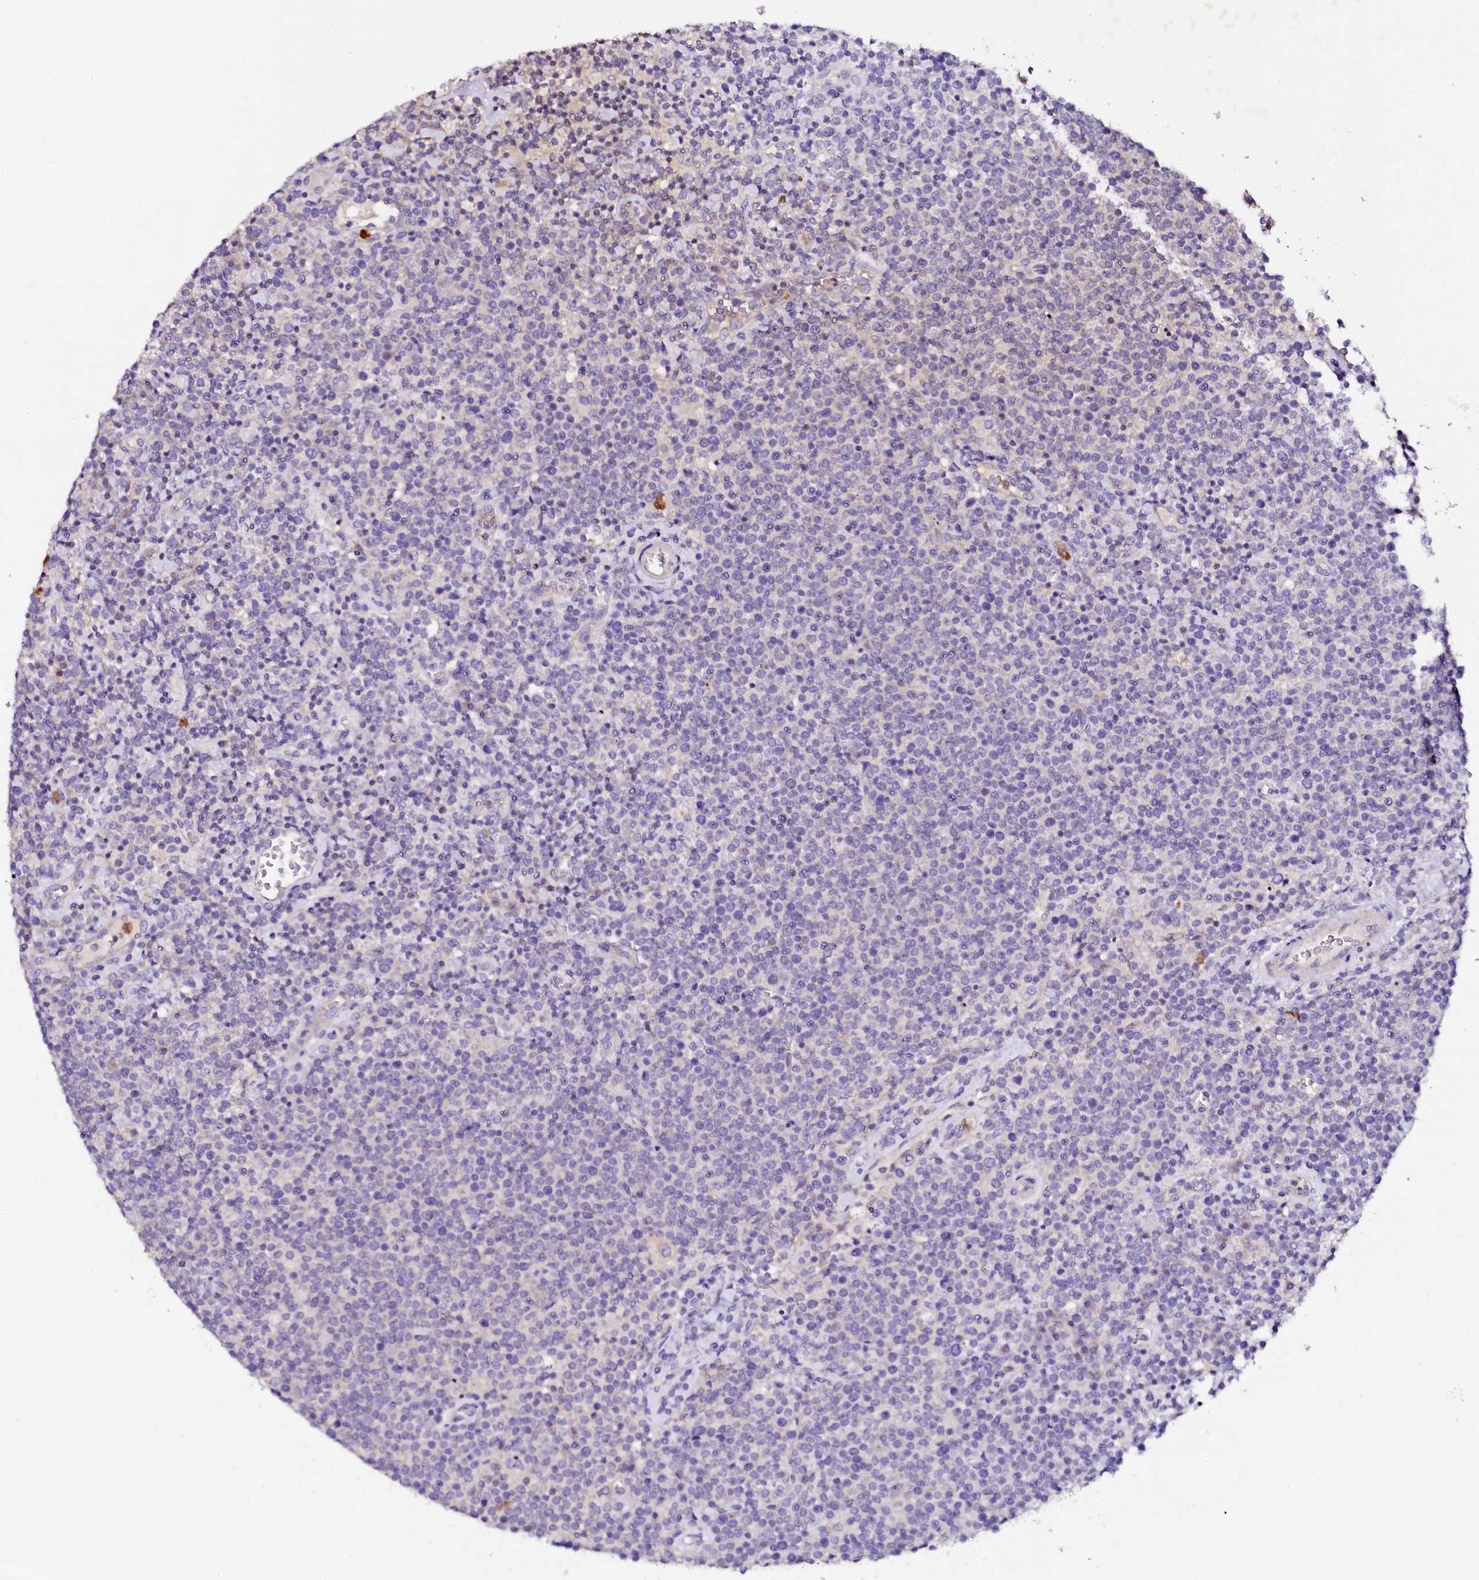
{"staining": {"intensity": "negative", "quantity": "none", "location": "none"}, "tissue": "lymphoma", "cell_type": "Tumor cells", "image_type": "cancer", "snomed": [{"axis": "morphology", "description": "Malignant lymphoma, non-Hodgkin's type, High grade"}, {"axis": "topography", "description": "Lymph node"}], "caption": "High power microscopy image of an immunohistochemistry (IHC) photomicrograph of malignant lymphoma, non-Hodgkin's type (high-grade), revealing no significant expression in tumor cells.", "gene": "NAA16", "patient": {"sex": "male", "age": 61}}